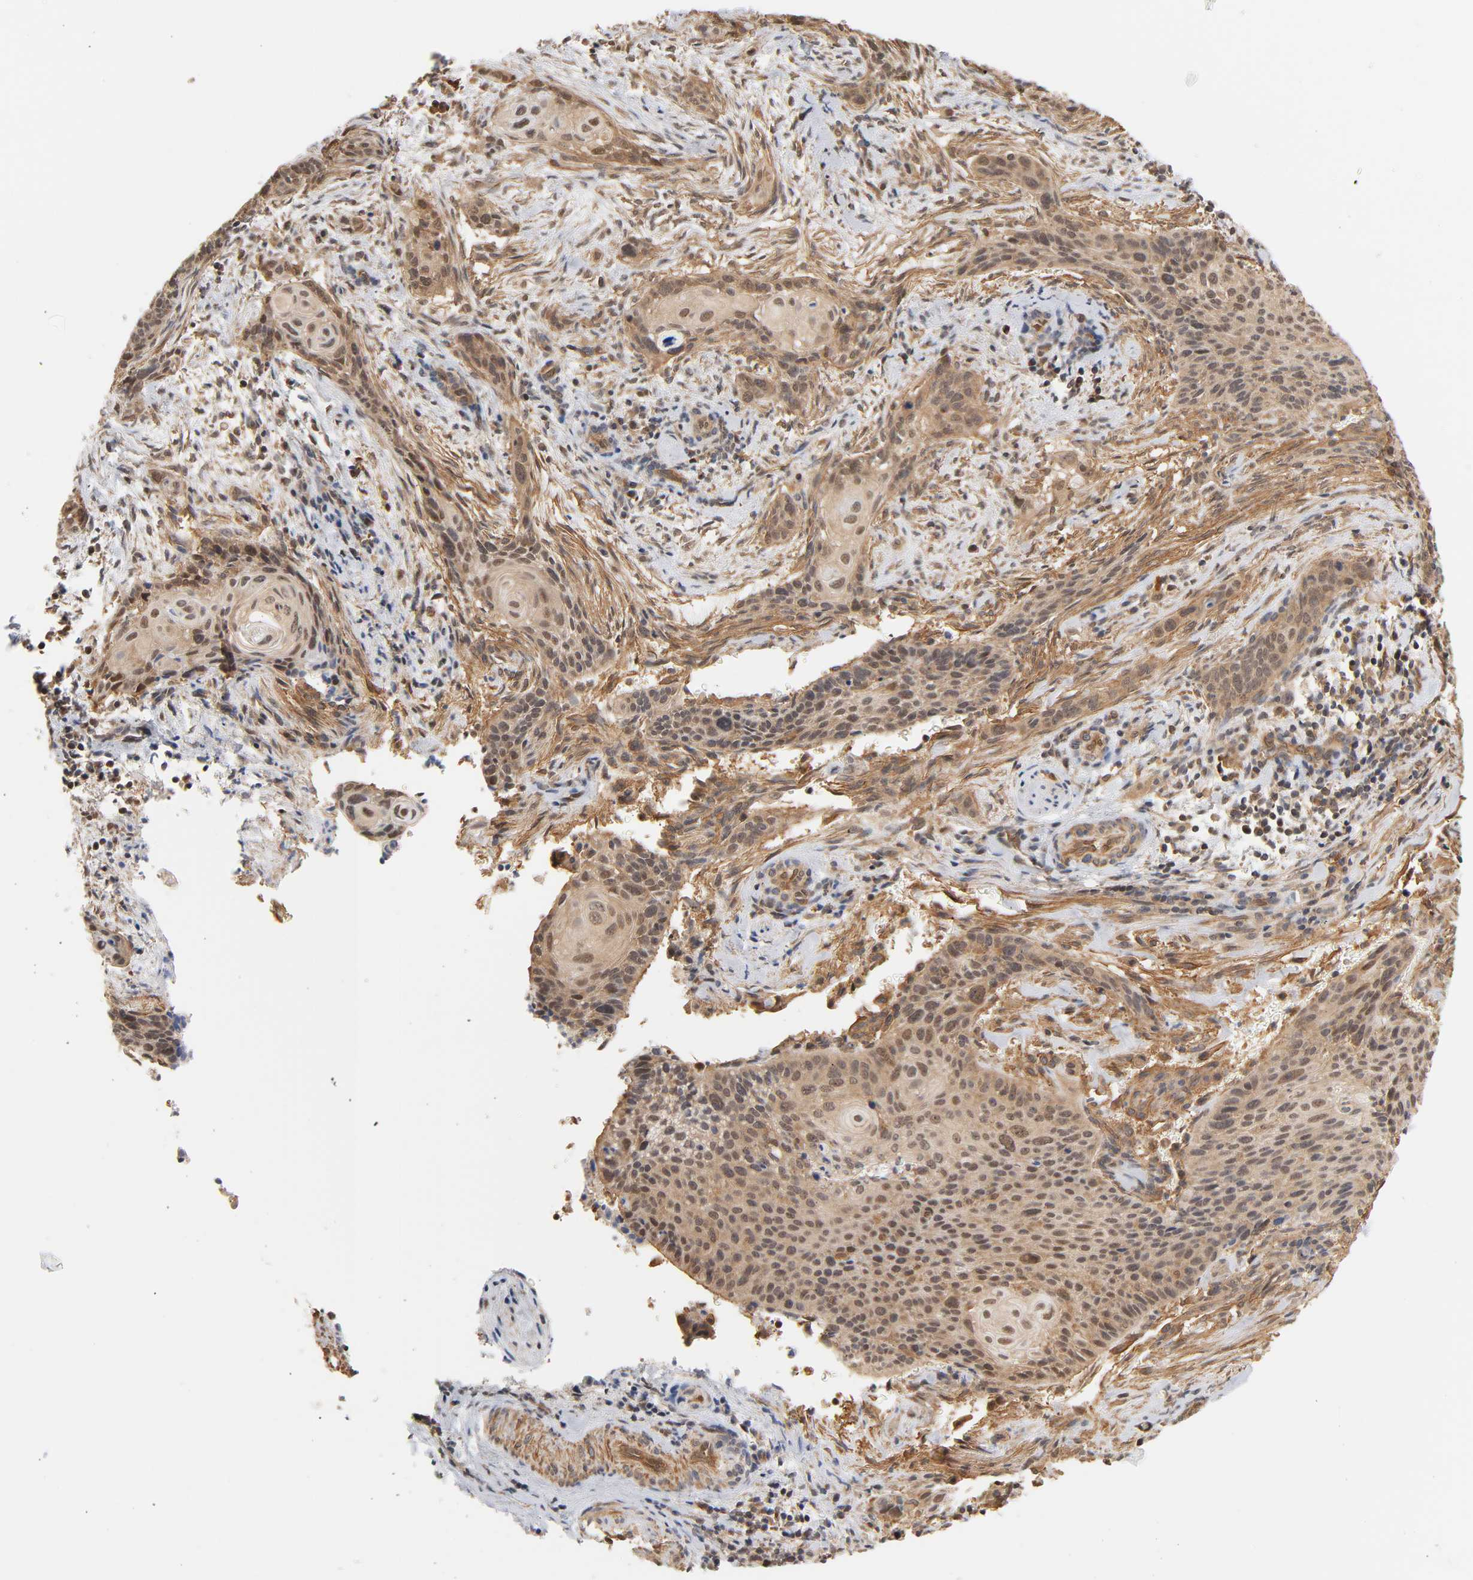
{"staining": {"intensity": "moderate", "quantity": ">75%", "location": "cytoplasmic/membranous,nuclear"}, "tissue": "cervical cancer", "cell_type": "Tumor cells", "image_type": "cancer", "snomed": [{"axis": "morphology", "description": "Squamous cell carcinoma, NOS"}, {"axis": "topography", "description": "Cervix"}], "caption": "Protein staining exhibits moderate cytoplasmic/membranous and nuclear expression in approximately >75% of tumor cells in cervical squamous cell carcinoma. The protein of interest is stained brown, and the nuclei are stained in blue (DAB IHC with brightfield microscopy, high magnification).", "gene": "CDC37", "patient": {"sex": "female", "age": 33}}